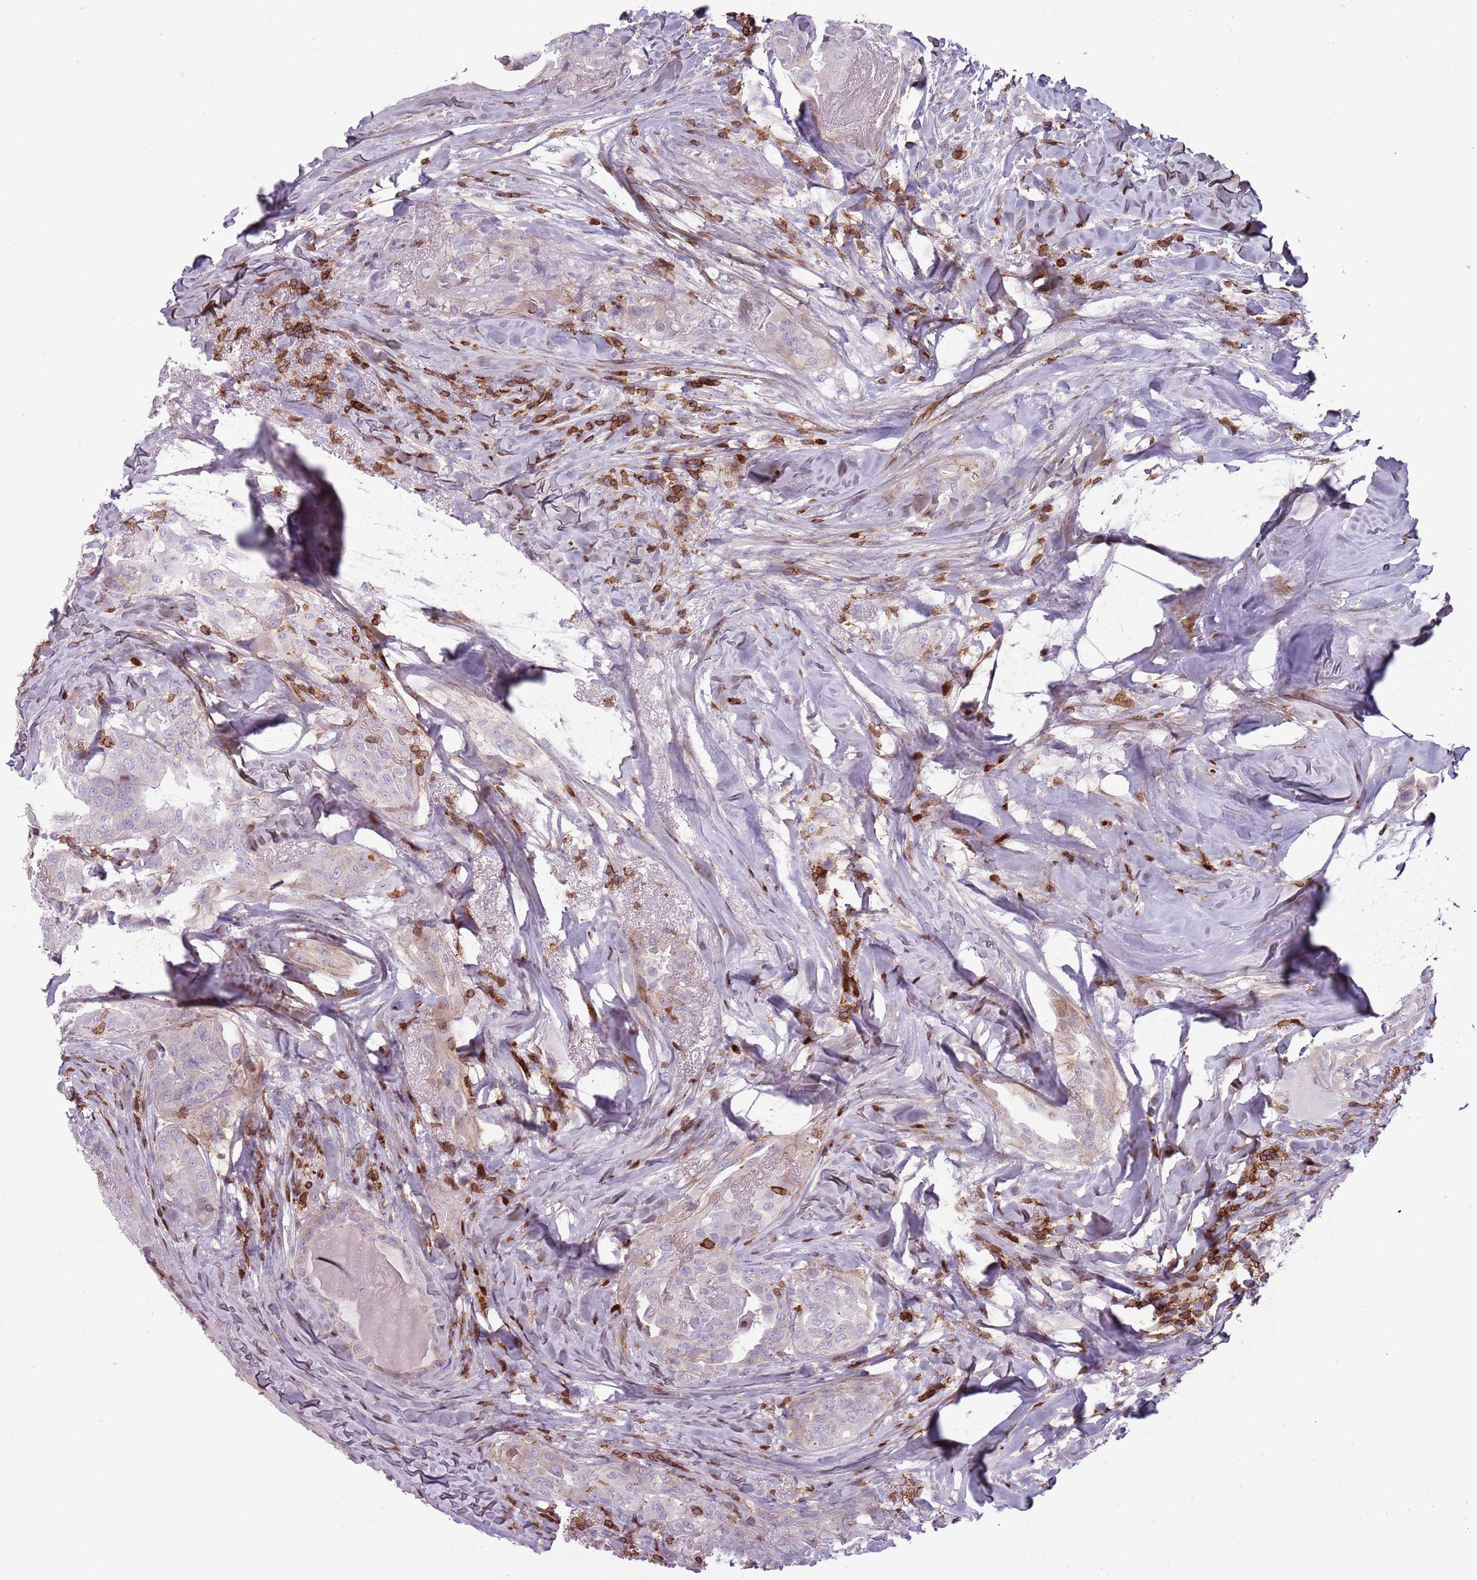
{"staining": {"intensity": "negative", "quantity": "none", "location": "none"}, "tissue": "thyroid cancer", "cell_type": "Tumor cells", "image_type": "cancer", "snomed": [{"axis": "morphology", "description": "Papillary adenocarcinoma, NOS"}, {"axis": "topography", "description": "Thyroid gland"}], "caption": "Immunohistochemical staining of human papillary adenocarcinoma (thyroid) exhibits no significant expression in tumor cells.", "gene": "ZNF583", "patient": {"sex": "female", "age": 68}}